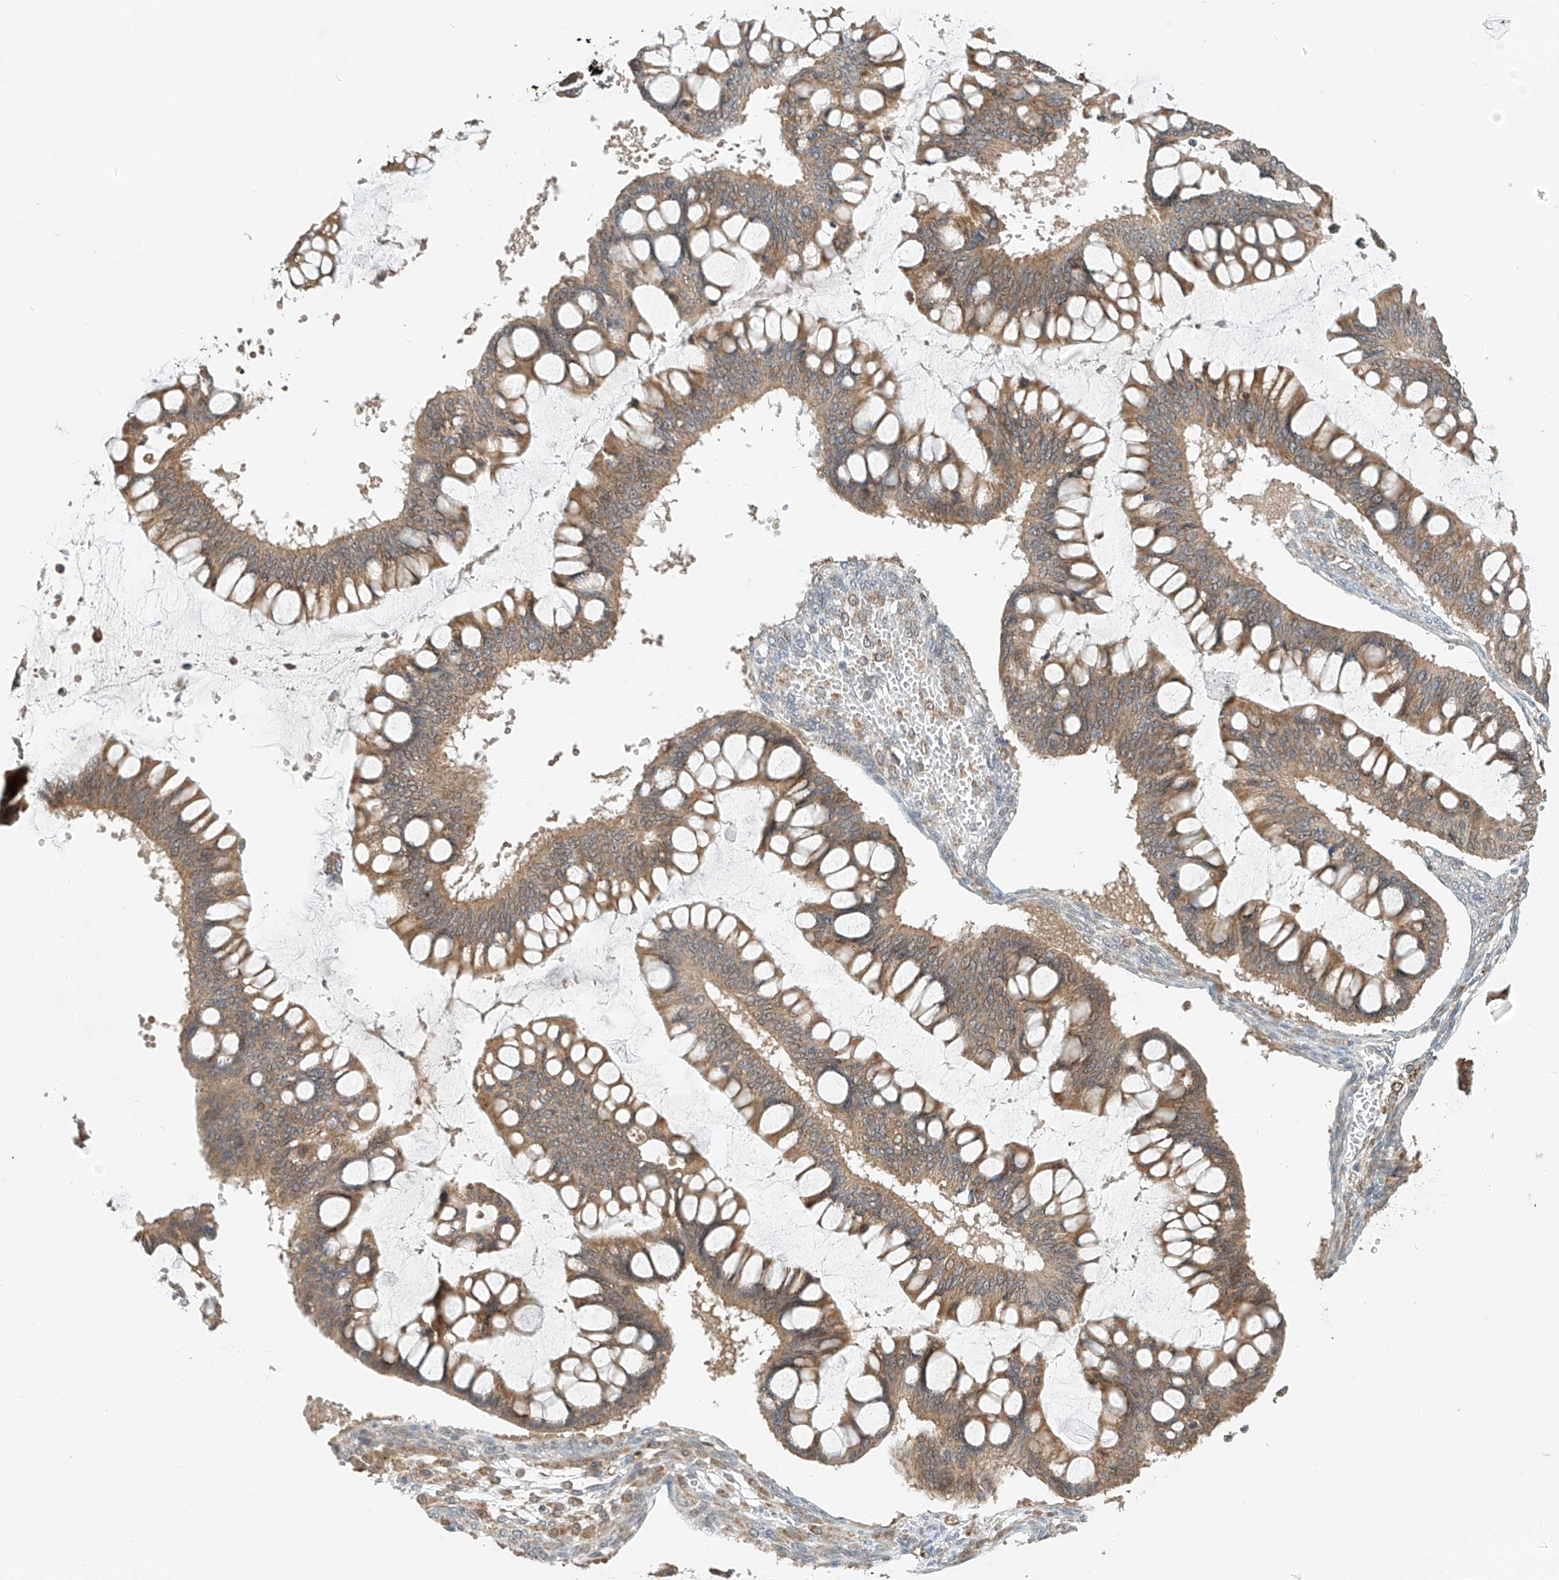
{"staining": {"intensity": "moderate", "quantity": ">75%", "location": "cytoplasmic/membranous"}, "tissue": "ovarian cancer", "cell_type": "Tumor cells", "image_type": "cancer", "snomed": [{"axis": "morphology", "description": "Cystadenocarcinoma, mucinous, NOS"}, {"axis": "topography", "description": "Ovary"}], "caption": "Tumor cells exhibit medium levels of moderate cytoplasmic/membranous positivity in about >75% of cells in human ovarian mucinous cystadenocarcinoma. The staining was performed using DAB to visualize the protein expression in brown, while the nuclei were stained in blue with hematoxylin (Magnification: 20x).", "gene": "PPA2", "patient": {"sex": "female", "age": 73}}